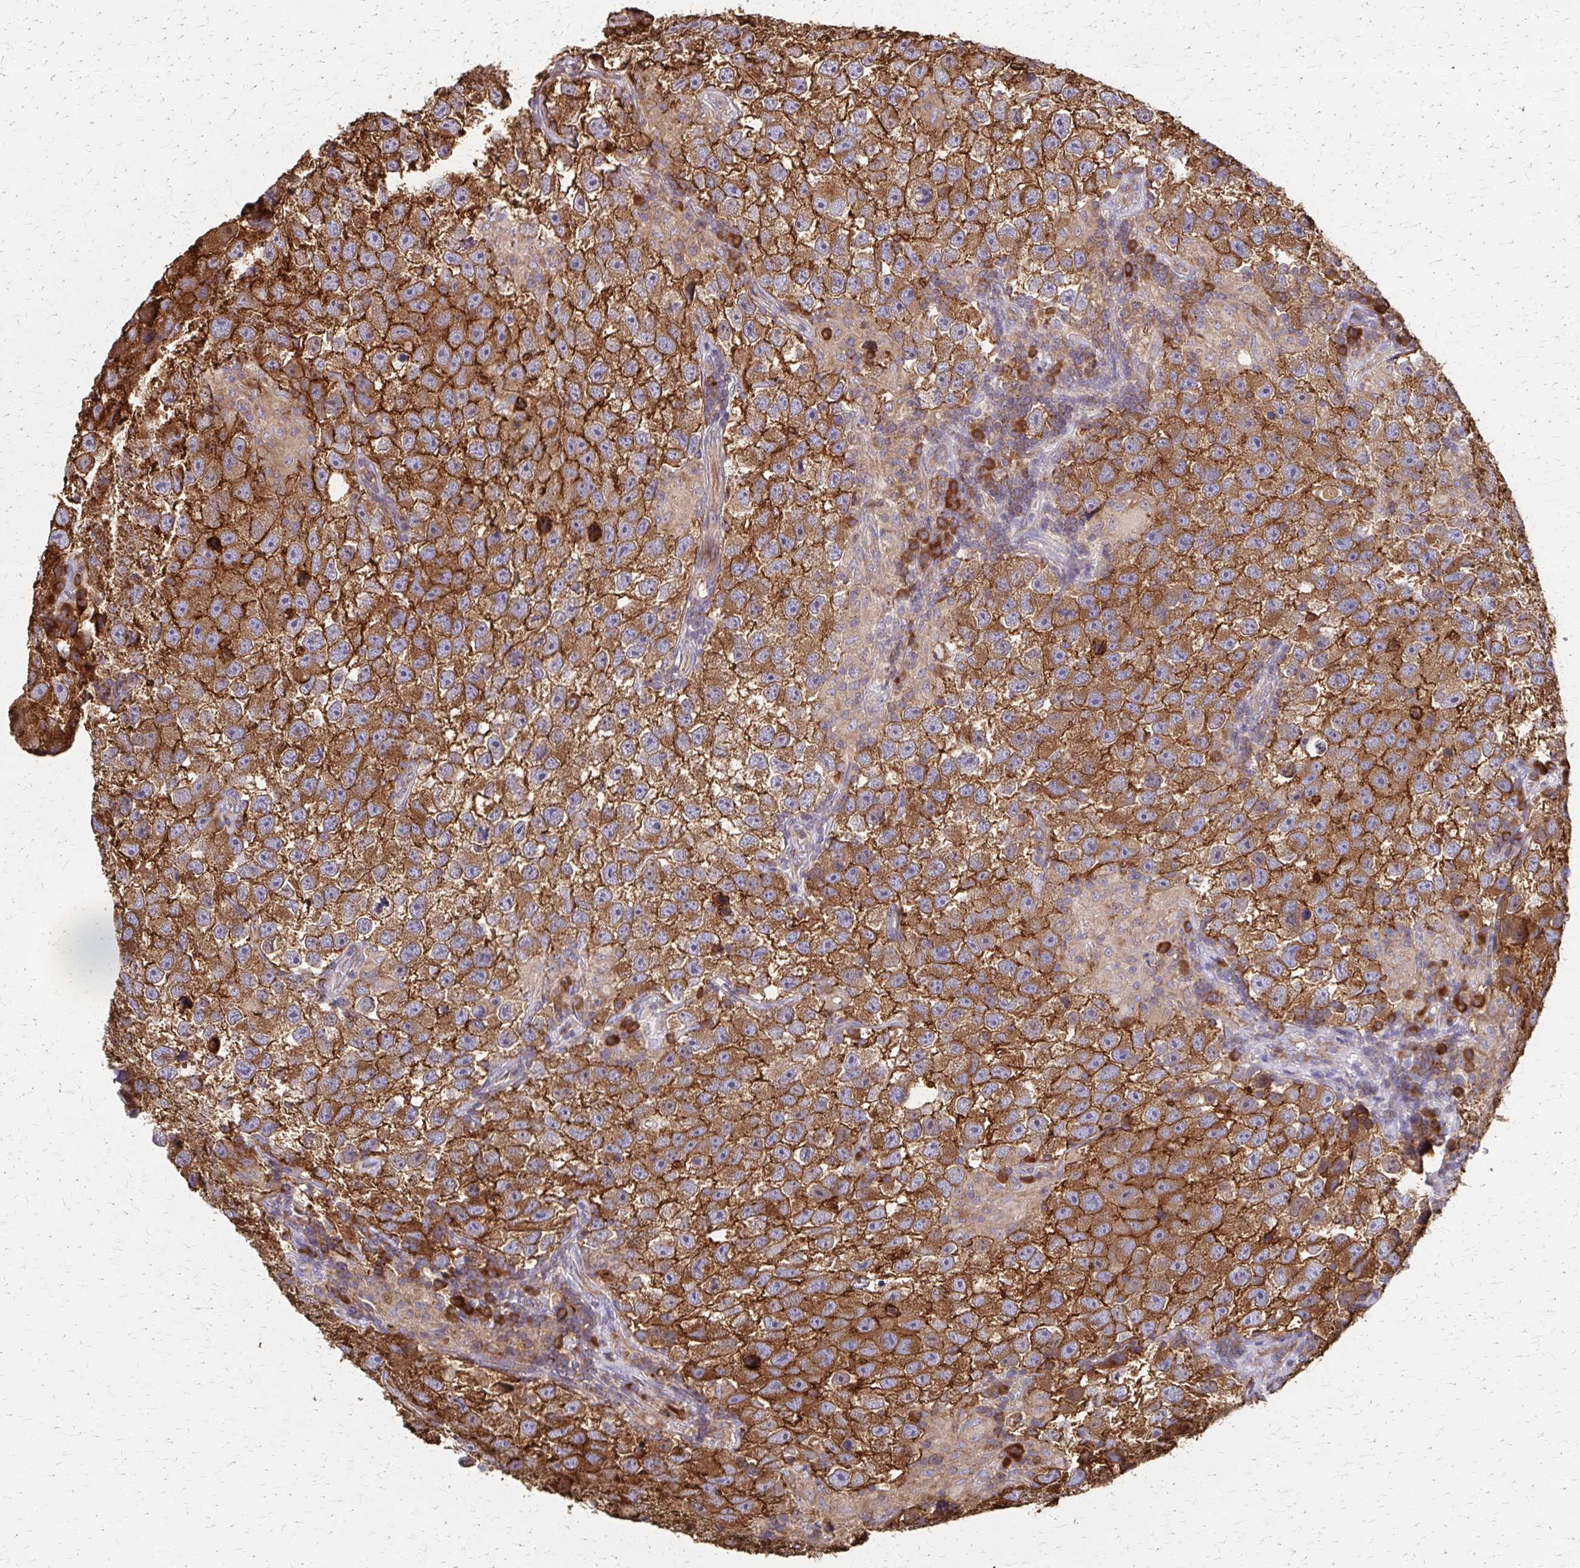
{"staining": {"intensity": "strong", "quantity": ">75%", "location": "cytoplasmic/membranous"}, "tissue": "testis cancer", "cell_type": "Tumor cells", "image_type": "cancer", "snomed": [{"axis": "morphology", "description": "Seminoma, NOS"}, {"axis": "topography", "description": "Testis"}], "caption": "IHC (DAB (3,3'-diaminobenzidine)) staining of testis cancer (seminoma) exhibits strong cytoplasmic/membranous protein positivity in about >75% of tumor cells.", "gene": "EEF2", "patient": {"sex": "male", "age": 26}}